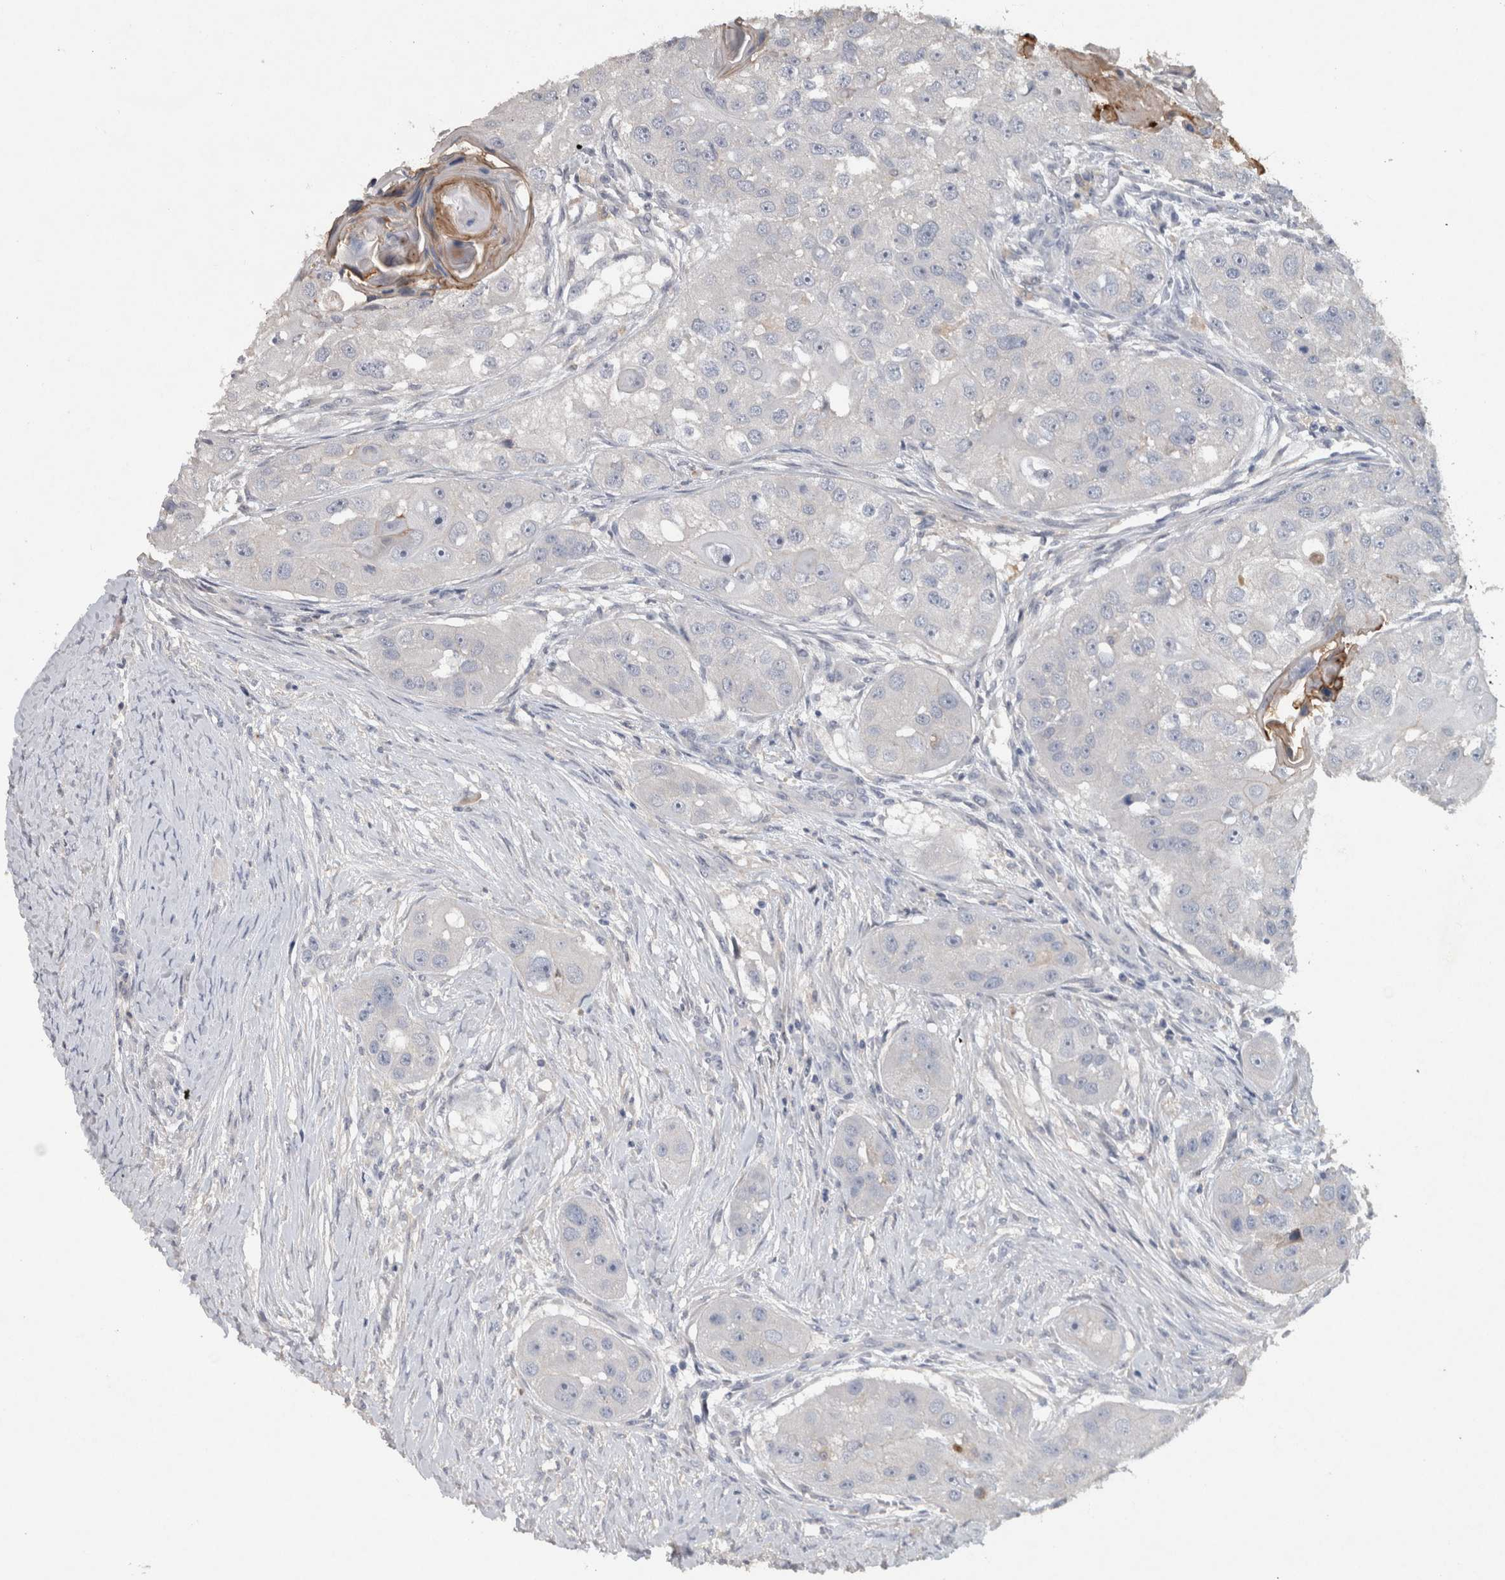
{"staining": {"intensity": "negative", "quantity": "none", "location": "none"}, "tissue": "head and neck cancer", "cell_type": "Tumor cells", "image_type": "cancer", "snomed": [{"axis": "morphology", "description": "Normal tissue, NOS"}, {"axis": "morphology", "description": "Squamous cell carcinoma, NOS"}, {"axis": "topography", "description": "Skeletal muscle"}, {"axis": "topography", "description": "Head-Neck"}], "caption": "This is a histopathology image of immunohistochemistry (IHC) staining of head and neck cancer, which shows no positivity in tumor cells.", "gene": "HEXD", "patient": {"sex": "male", "age": 51}}